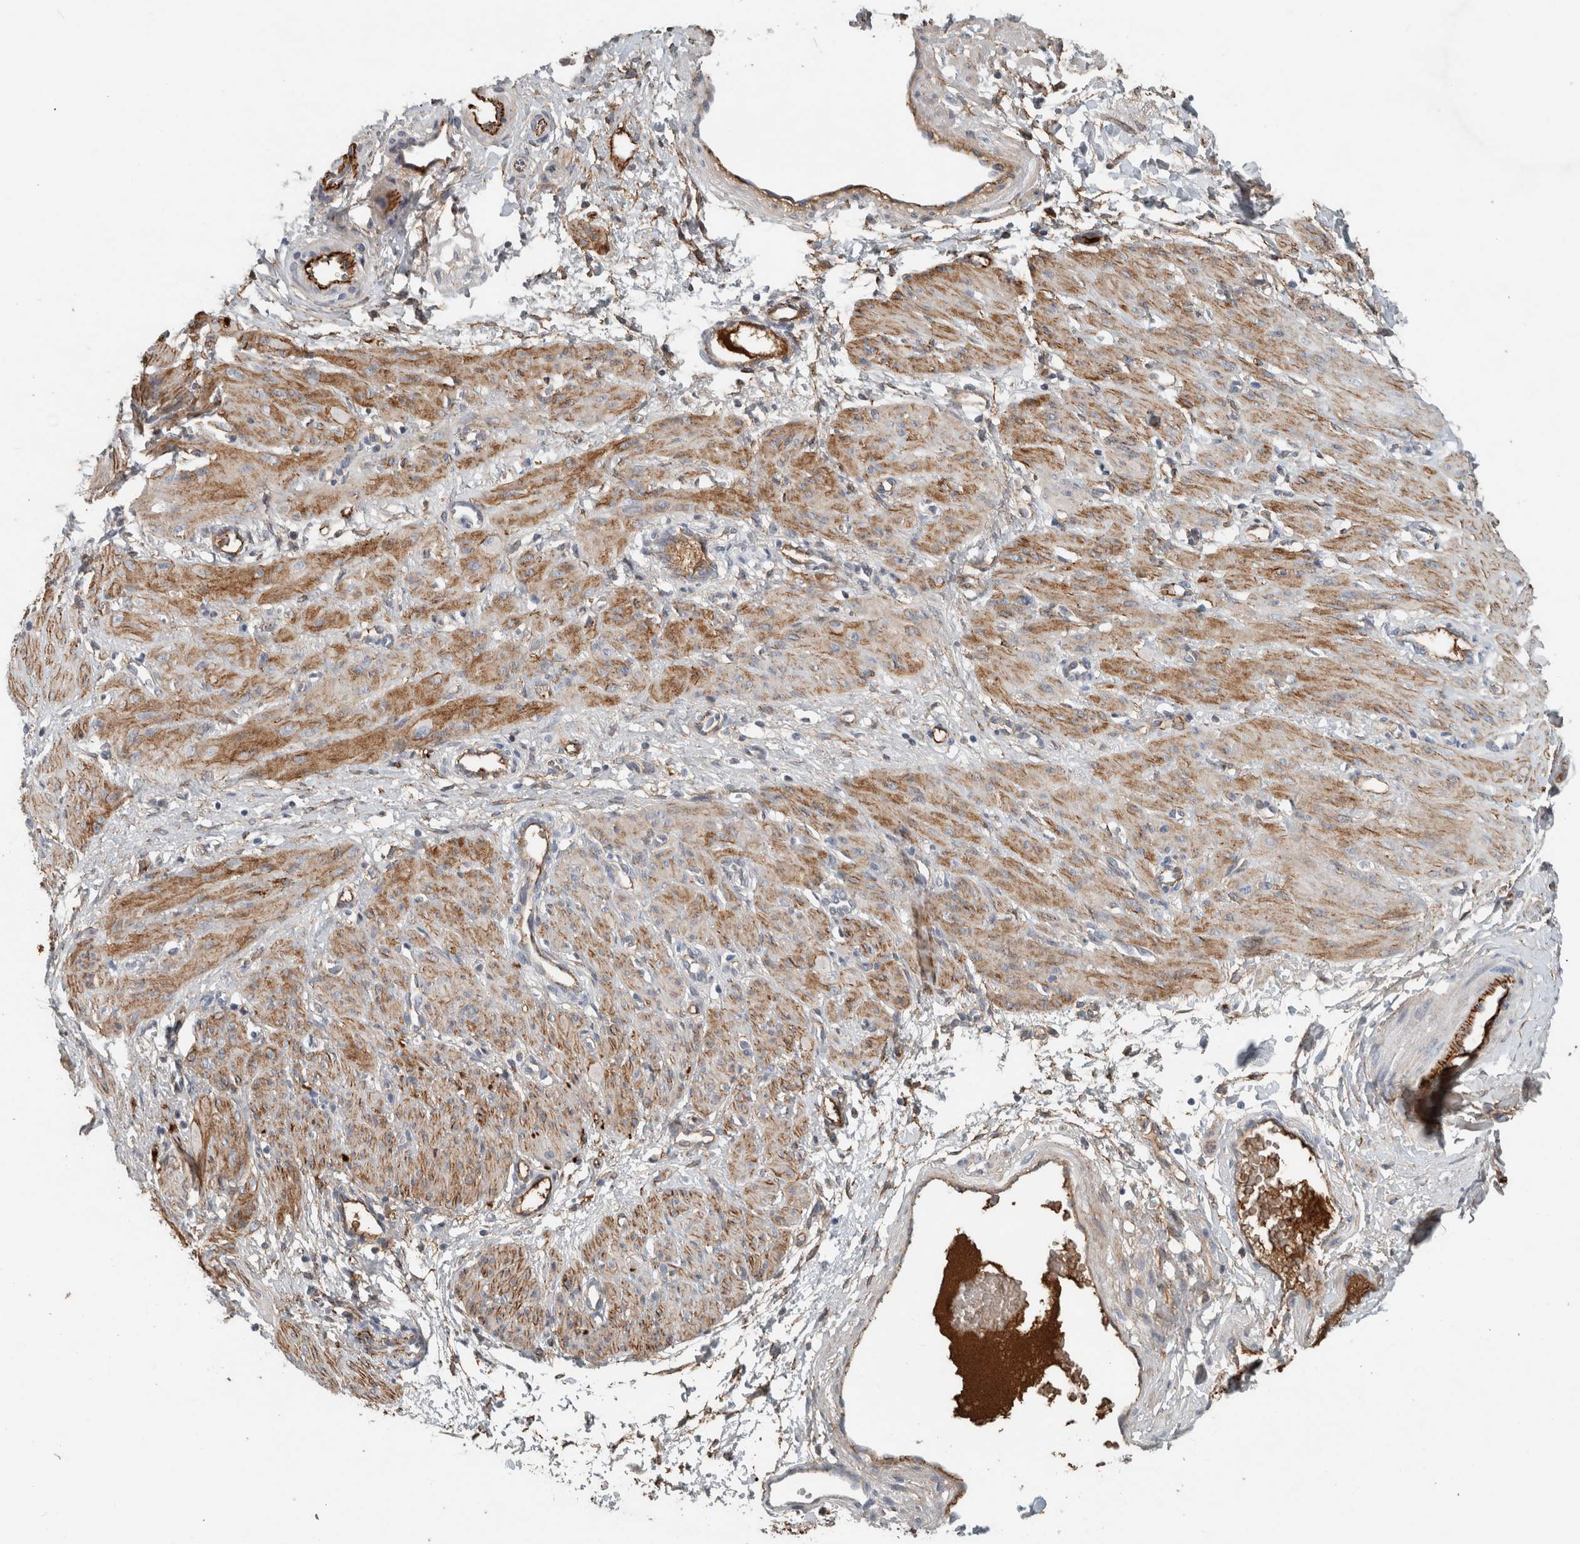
{"staining": {"intensity": "moderate", "quantity": "25%-75%", "location": "cytoplasmic/membranous"}, "tissue": "smooth muscle", "cell_type": "Smooth muscle cells", "image_type": "normal", "snomed": [{"axis": "morphology", "description": "Normal tissue, NOS"}, {"axis": "topography", "description": "Endometrium"}], "caption": "The histopathology image exhibits staining of benign smooth muscle, revealing moderate cytoplasmic/membranous protein positivity (brown color) within smooth muscle cells.", "gene": "FN1", "patient": {"sex": "female", "age": 33}}